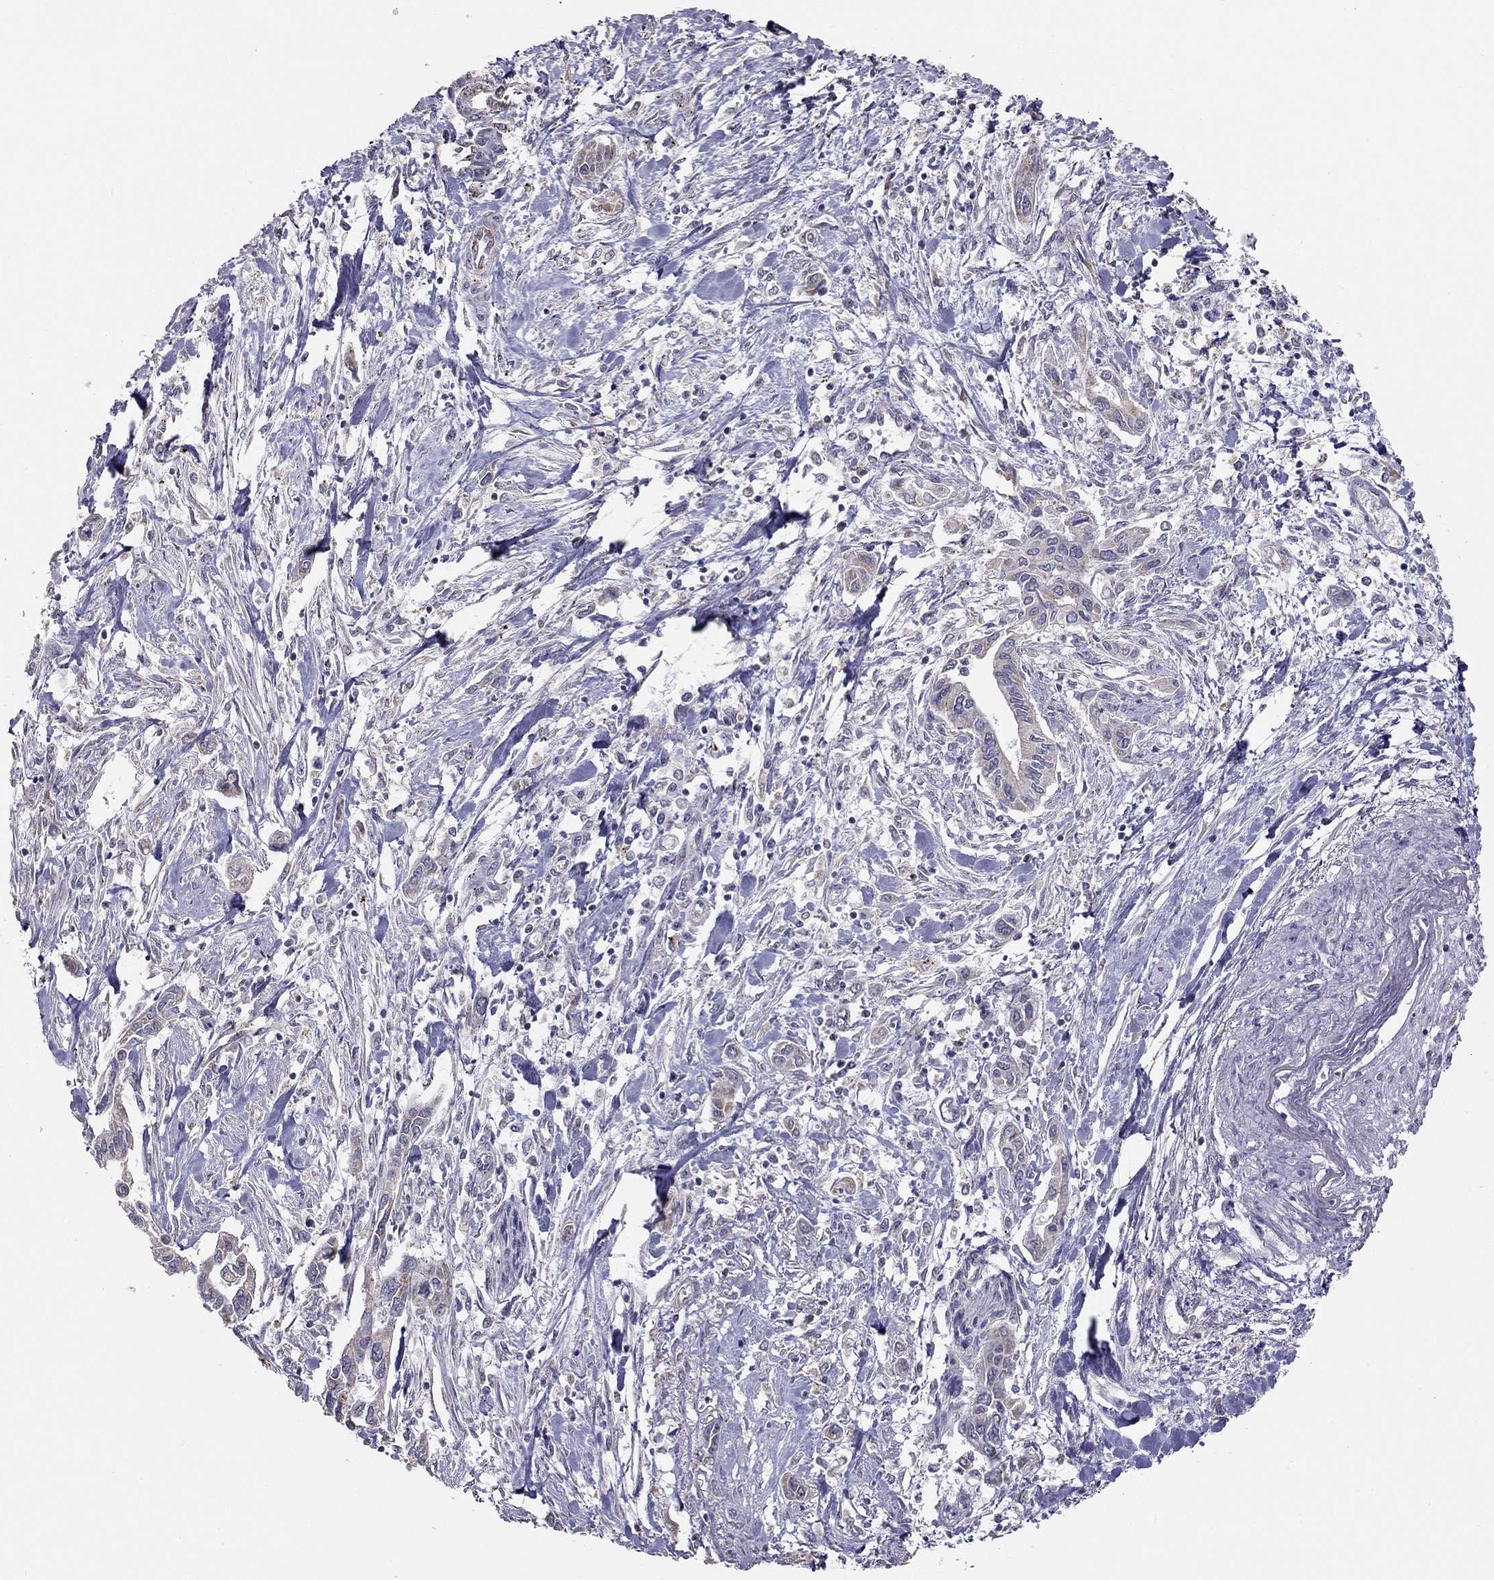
{"staining": {"intensity": "weak", "quantity": "<25%", "location": "cytoplasmic/membranous"}, "tissue": "pancreatic cancer", "cell_type": "Tumor cells", "image_type": "cancer", "snomed": [{"axis": "morphology", "description": "Adenocarcinoma, NOS"}, {"axis": "topography", "description": "Pancreas"}], "caption": "Tumor cells show no significant expression in pancreatic cancer (adenocarcinoma). (DAB IHC visualized using brightfield microscopy, high magnification).", "gene": "LRIT3", "patient": {"sex": "male", "age": 60}}